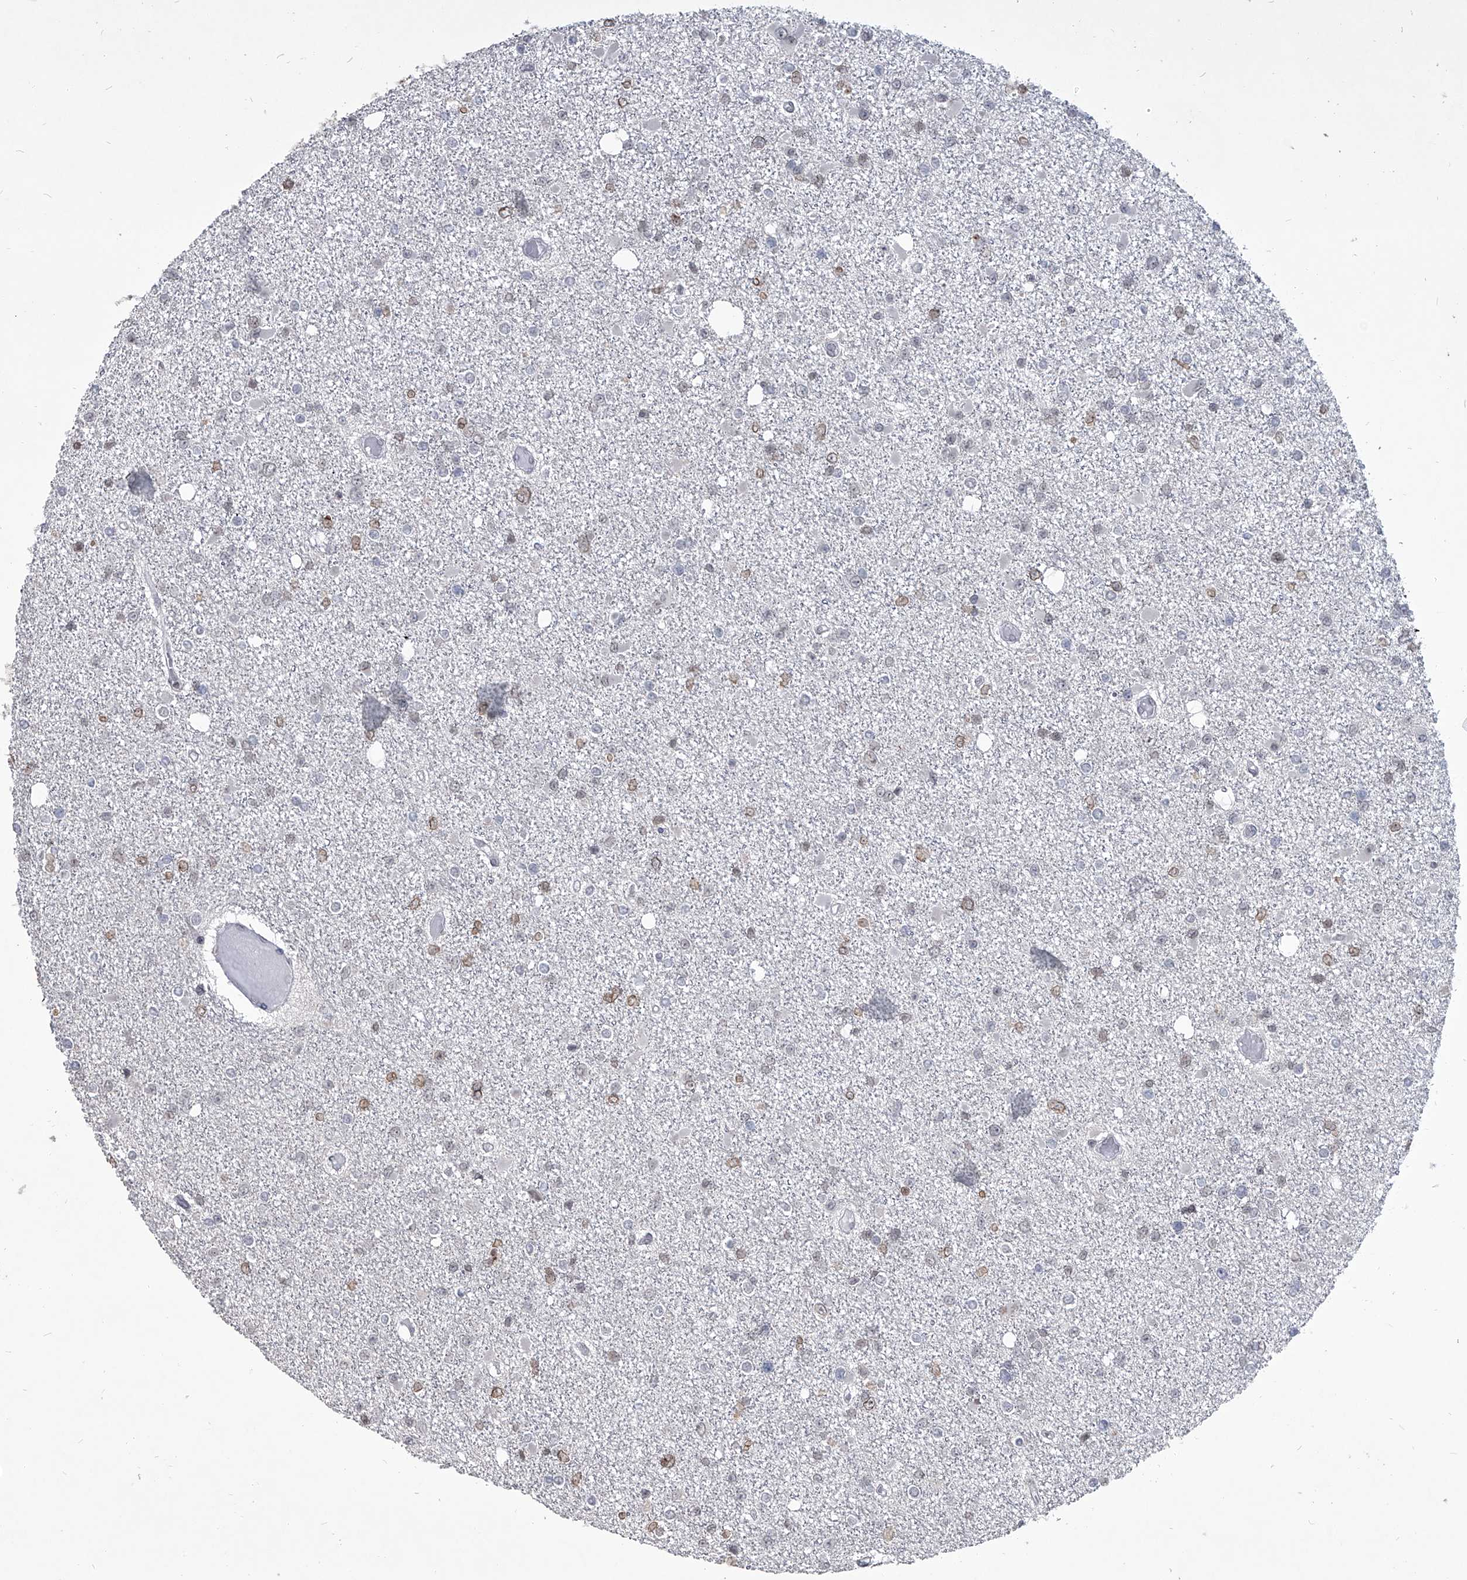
{"staining": {"intensity": "weak", "quantity": "<25%", "location": "nuclear"}, "tissue": "glioma", "cell_type": "Tumor cells", "image_type": "cancer", "snomed": [{"axis": "morphology", "description": "Glioma, malignant, Low grade"}, {"axis": "topography", "description": "Brain"}], "caption": "High magnification brightfield microscopy of malignant glioma (low-grade) stained with DAB (brown) and counterstained with hematoxylin (blue): tumor cells show no significant positivity.", "gene": "PPIL4", "patient": {"sex": "female", "age": 22}}